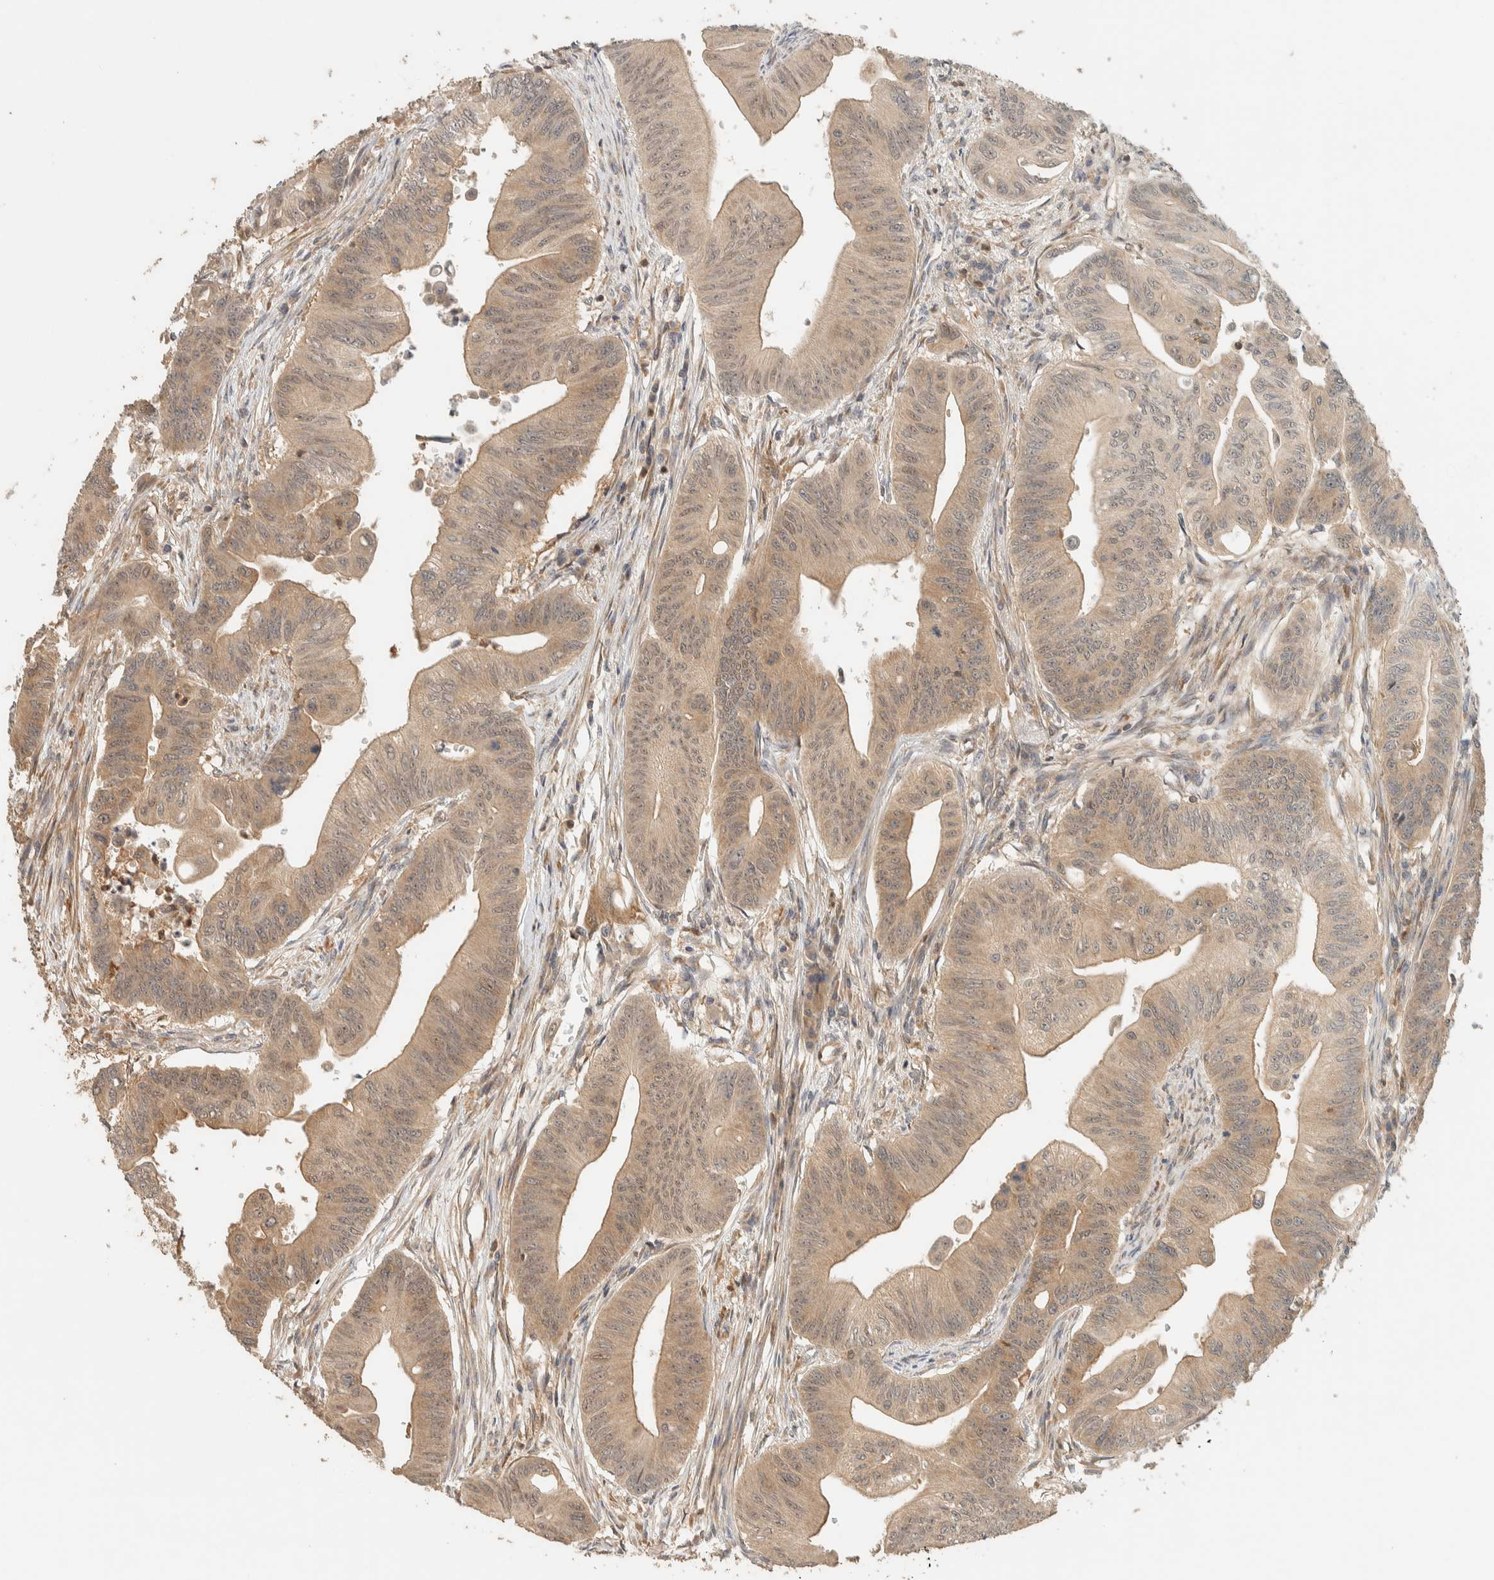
{"staining": {"intensity": "weak", "quantity": ">75%", "location": "cytoplasmic/membranous"}, "tissue": "colorectal cancer", "cell_type": "Tumor cells", "image_type": "cancer", "snomed": [{"axis": "morphology", "description": "Adenoma, NOS"}, {"axis": "morphology", "description": "Adenocarcinoma, NOS"}, {"axis": "topography", "description": "Colon"}], "caption": "Adenocarcinoma (colorectal) was stained to show a protein in brown. There is low levels of weak cytoplasmic/membranous expression in about >75% of tumor cells. (DAB IHC, brown staining for protein, blue staining for nuclei).", "gene": "ADSS2", "patient": {"sex": "male", "age": 79}}